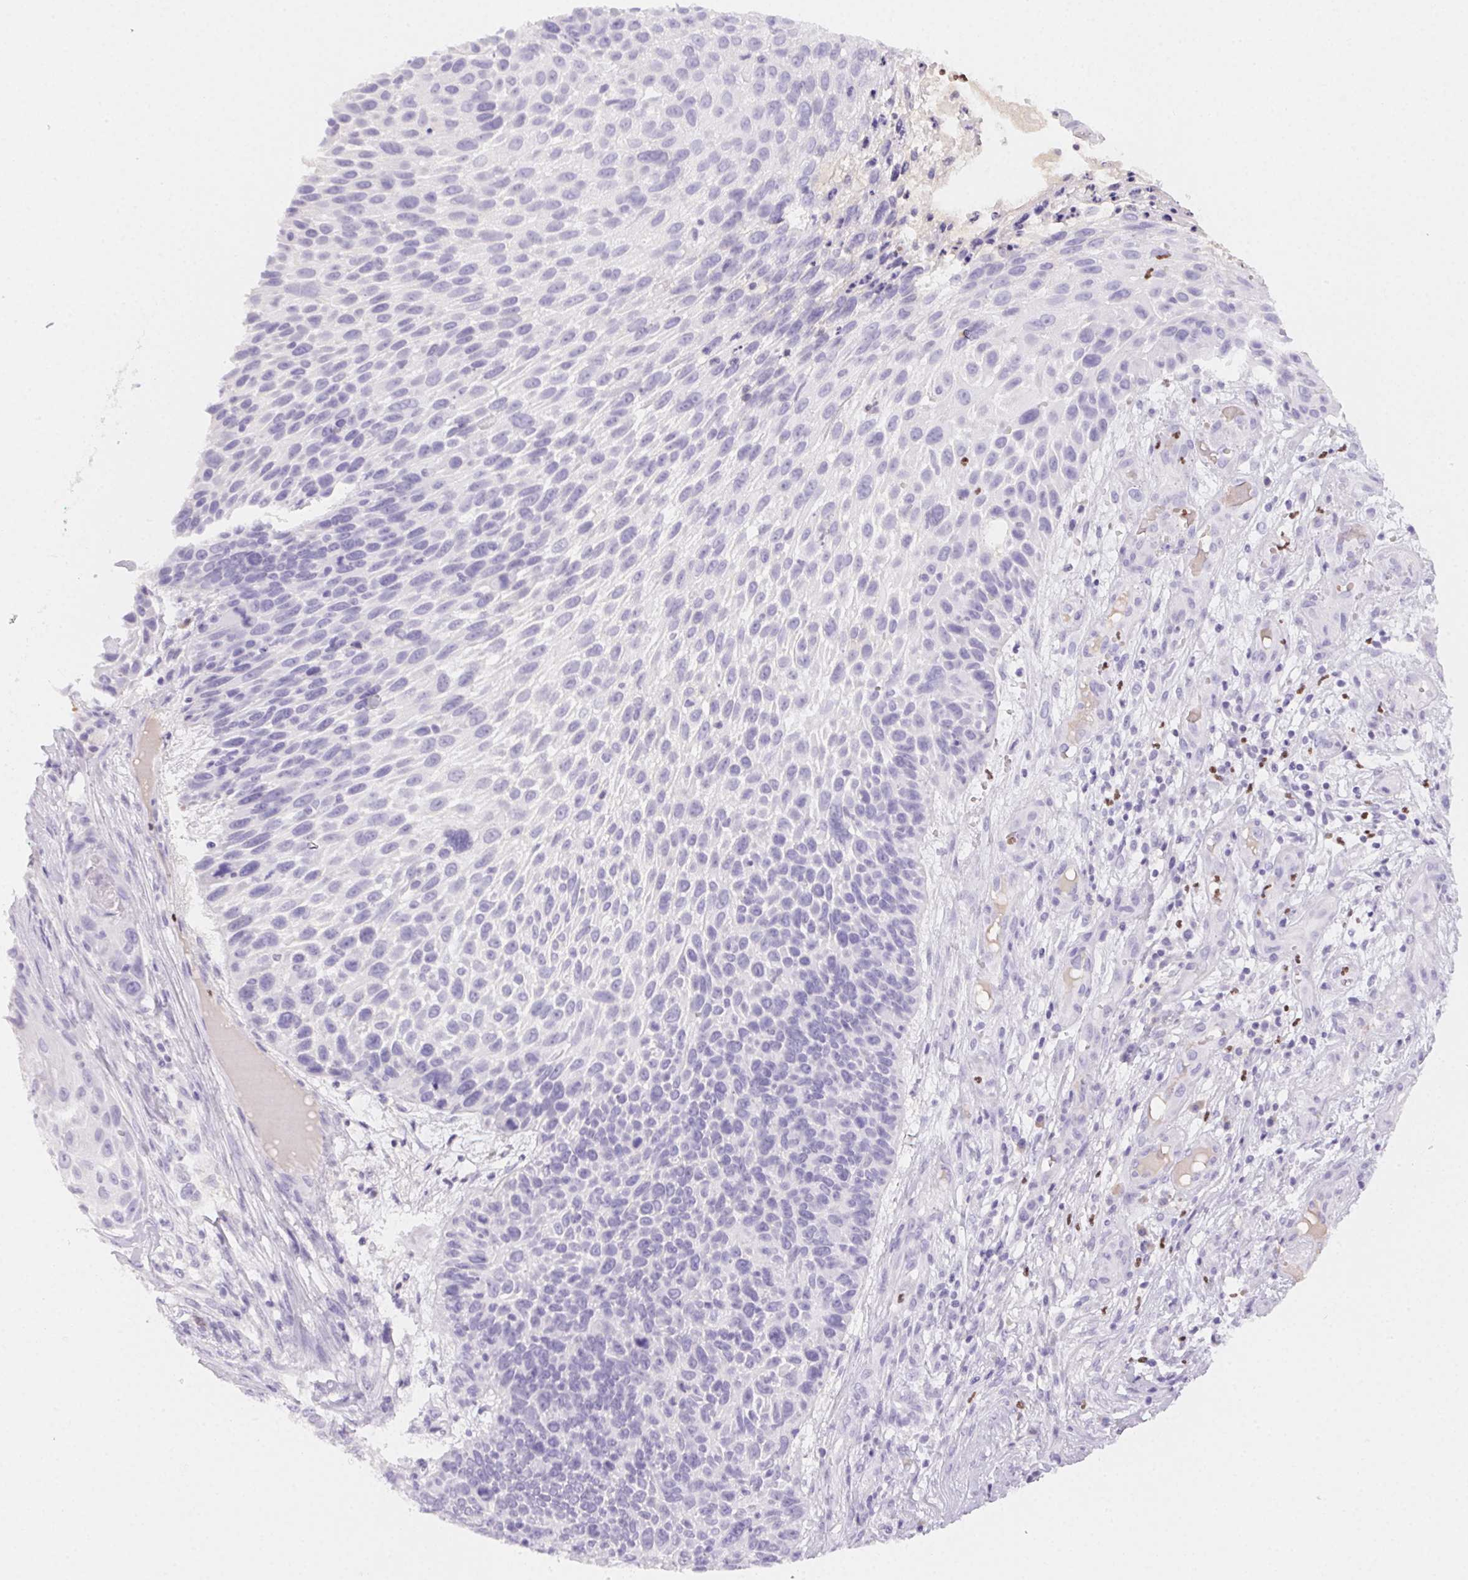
{"staining": {"intensity": "negative", "quantity": "none", "location": "none"}, "tissue": "skin cancer", "cell_type": "Tumor cells", "image_type": "cancer", "snomed": [{"axis": "morphology", "description": "Squamous cell carcinoma, NOS"}, {"axis": "topography", "description": "Skin"}], "caption": "DAB (3,3'-diaminobenzidine) immunohistochemical staining of skin cancer (squamous cell carcinoma) exhibits no significant staining in tumor cells. Nuclei are stained in blue.", "gene": "PADI4", "patient": {"sex": "male", "age": 92}}